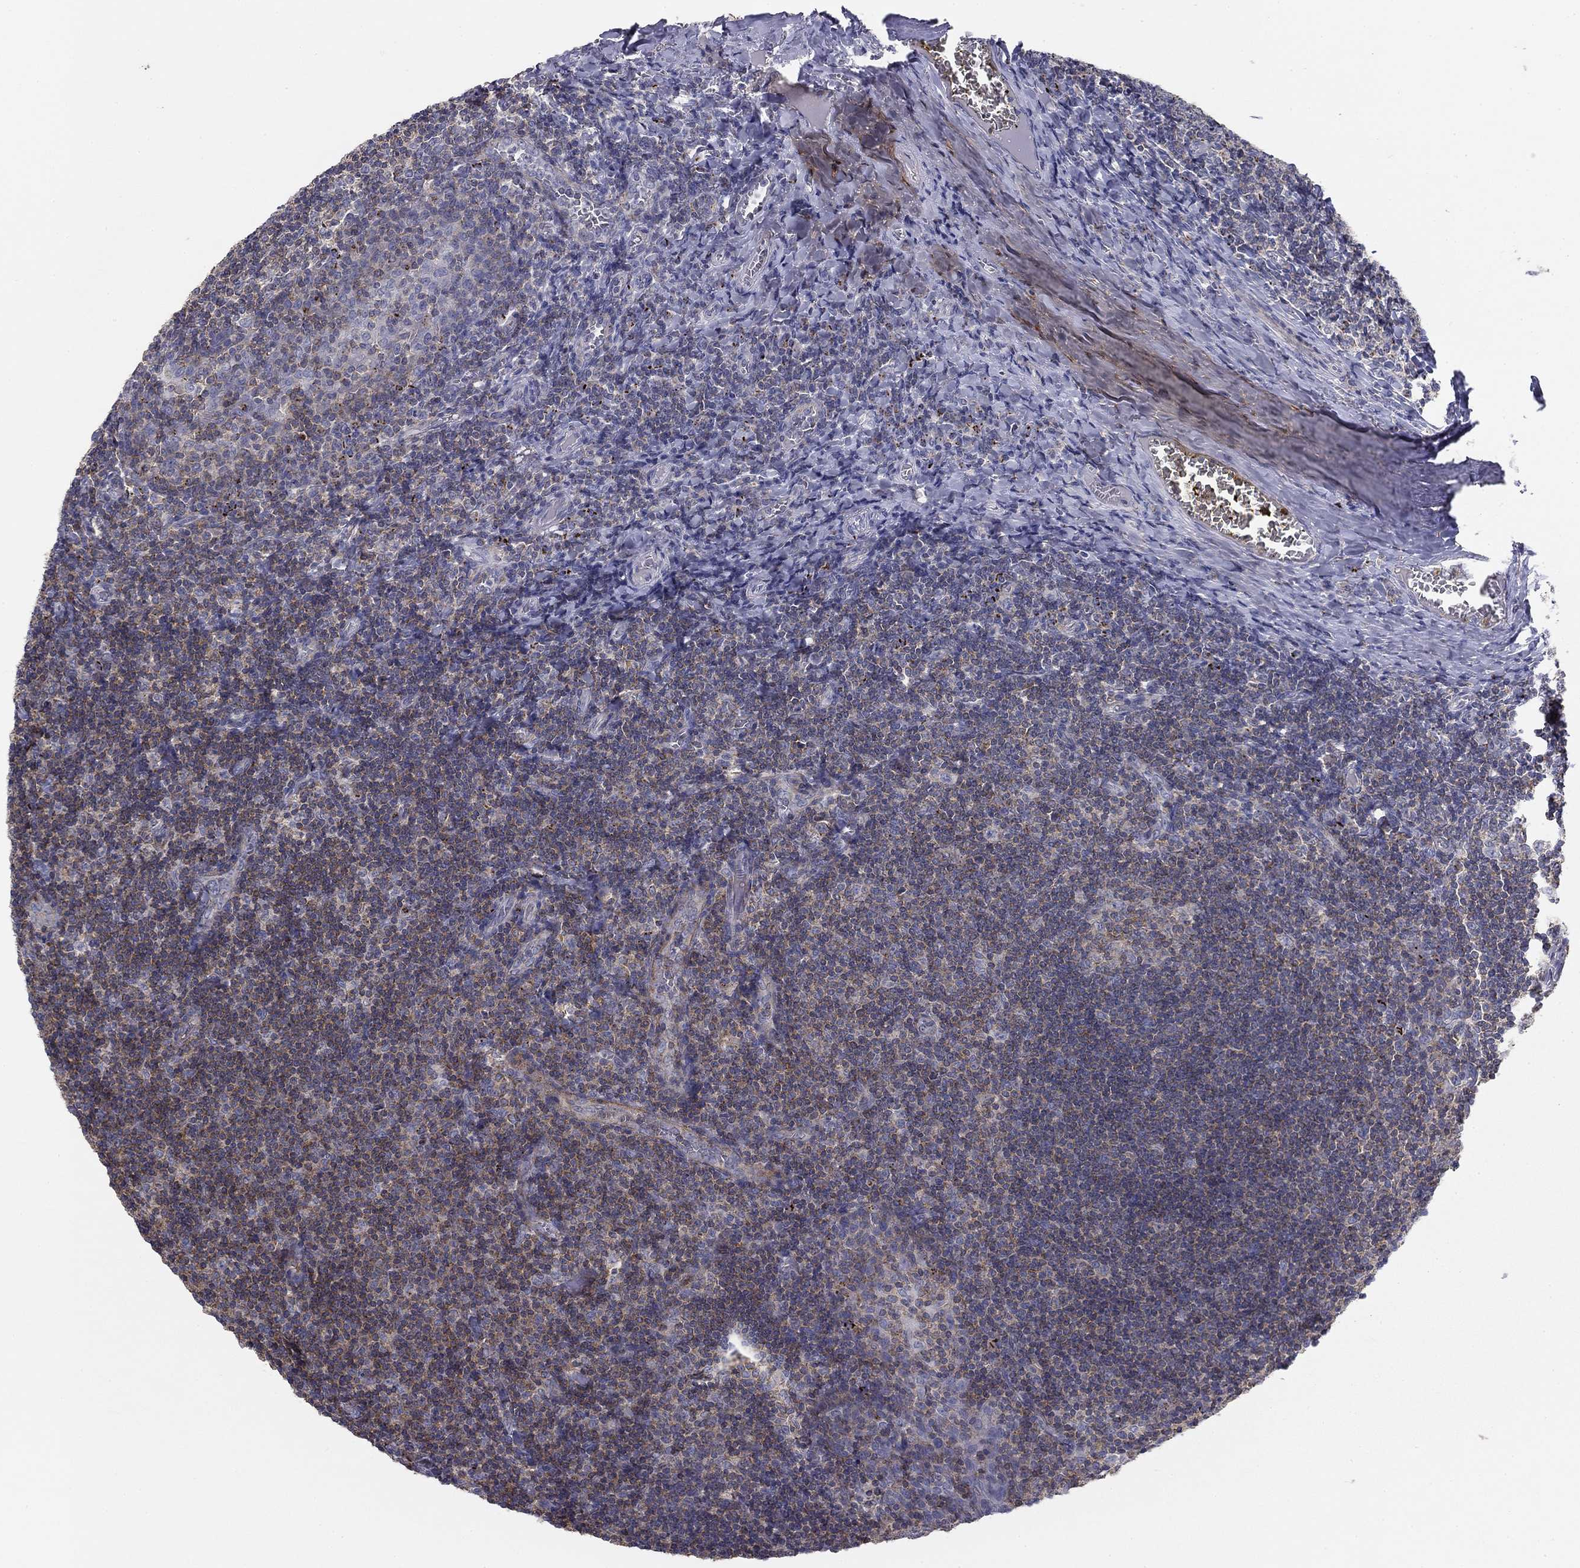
{"staining": {"intensity": "negative", "quantity": "none", "location": "none"}, "tissue": "tonsil", "cell_type": "Germinal center cells", "image_type": "normal", "snomed": [{"axis": "morphology", "description": "Normal tissue, NOS"}, {"axis": "topography", "description": "Tonsil"}], "caption": "This photomicrograph is of normal tonsil stained with immunohistochemistry to label a protein in brown with the nuclei are counter-stained blue. There is no staining in germinal center cells.", "gene": "SEPTIN3", "patient": {"sex": "female", "age": 13}}